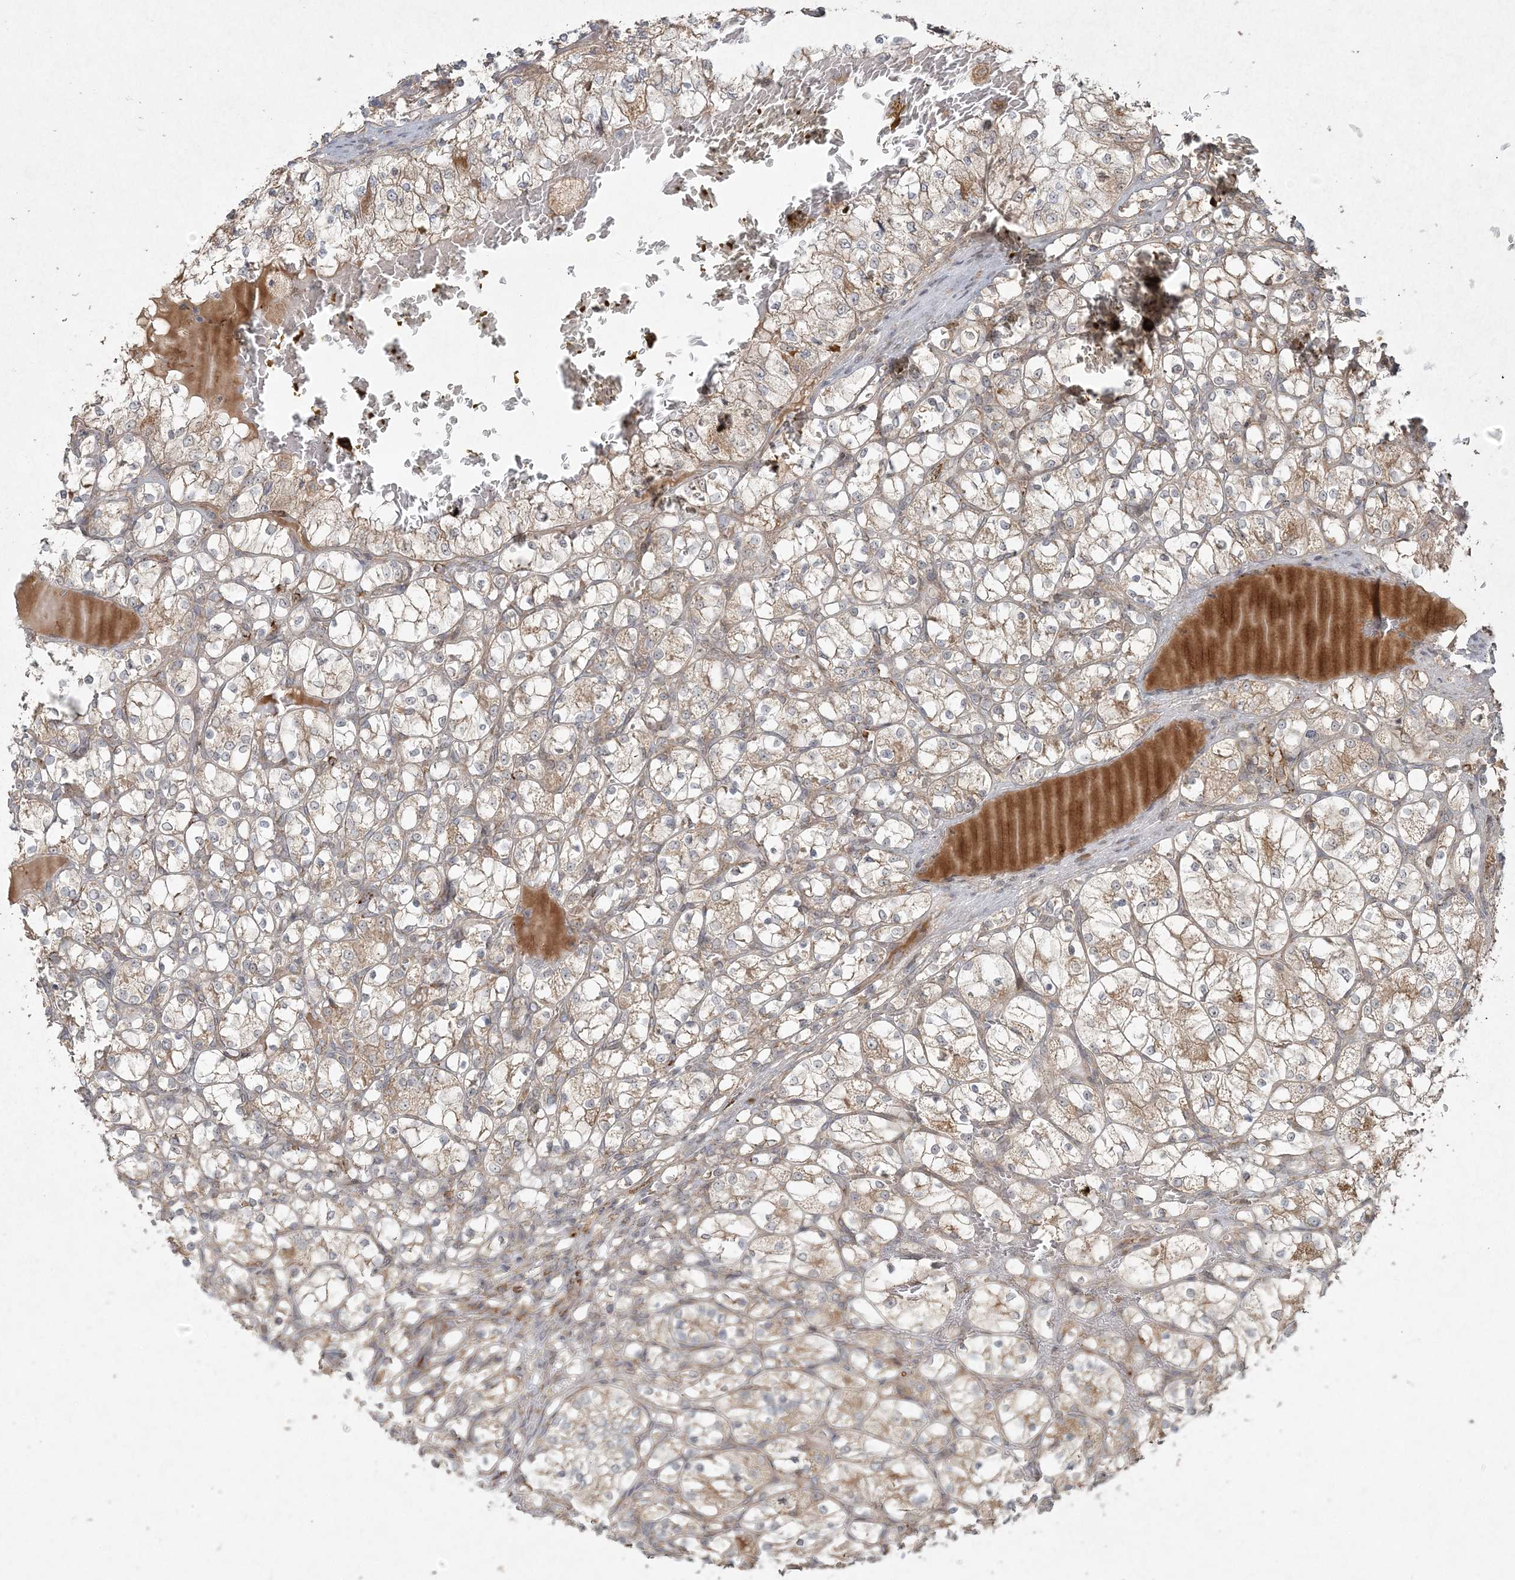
{"staining": {"intensity": "moderate", "quantity": ">75%", "location": "cytoplasmic/membranous"}, "tissue": "renal cancer", "cell_type": "Tumor cells", "image_type": "cancer", "snomed": [{"axis": "morphology", "description": "Adenocarcinoma, NOS"}, {"axis": "topography", "description": "Kidney"}], "caption": "Moderate cytoplasmic/membranous protein staining is seen in approximately >75% of tumor cells in renal cancer (adenocarcinoma). The staining was performed using DAB (3,3'-diaminobenzidine), with brown indicating positive protein expression. Nuclei are stained blue with hematoxylin.", "gene": "ANAPC16", "patient": {"sex": "female", "age": 69}}